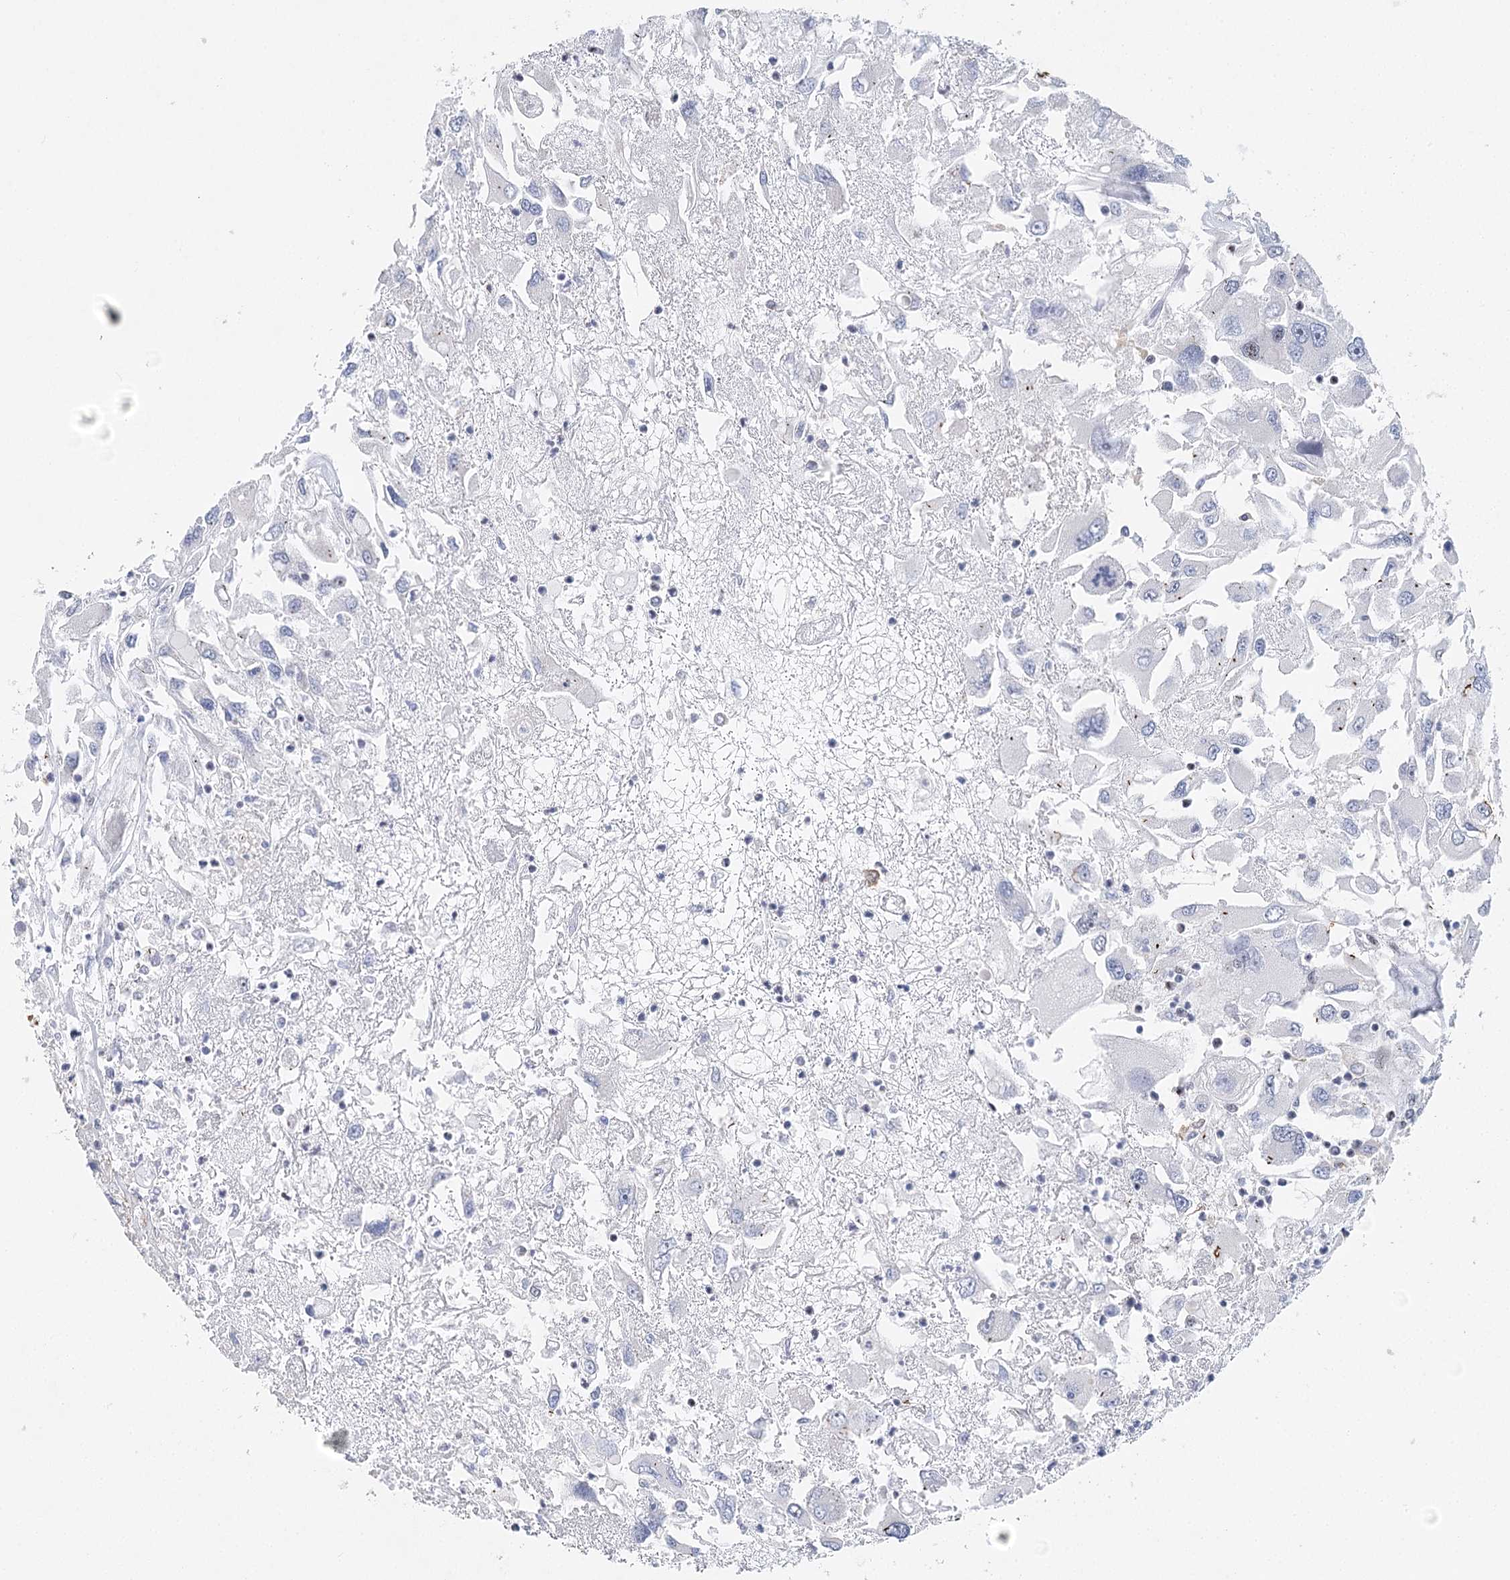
{"staining": {"intensity": "negative", "quantity": "none", "location": "none"}, "tissue": "renal cancer", "cell_type": "Tumor cells", "image_type": "cancer", "snomed": [{"axis": "morphology", "description": "Adenocarcinoma, NOS"}, {"axis": "topography", "description": "Kidney"}], "caption": "Tumor cells are negative for protein expression in human renal cancer (adenocarcinoma). The staining was performed using DAB to visualize the protein expression in brown, while the nuclei were stained in blue with hematoxylin (Magnification: 20x).", "gene": "CAMTA1", "patient": {"sex": "female", "age": 52}}